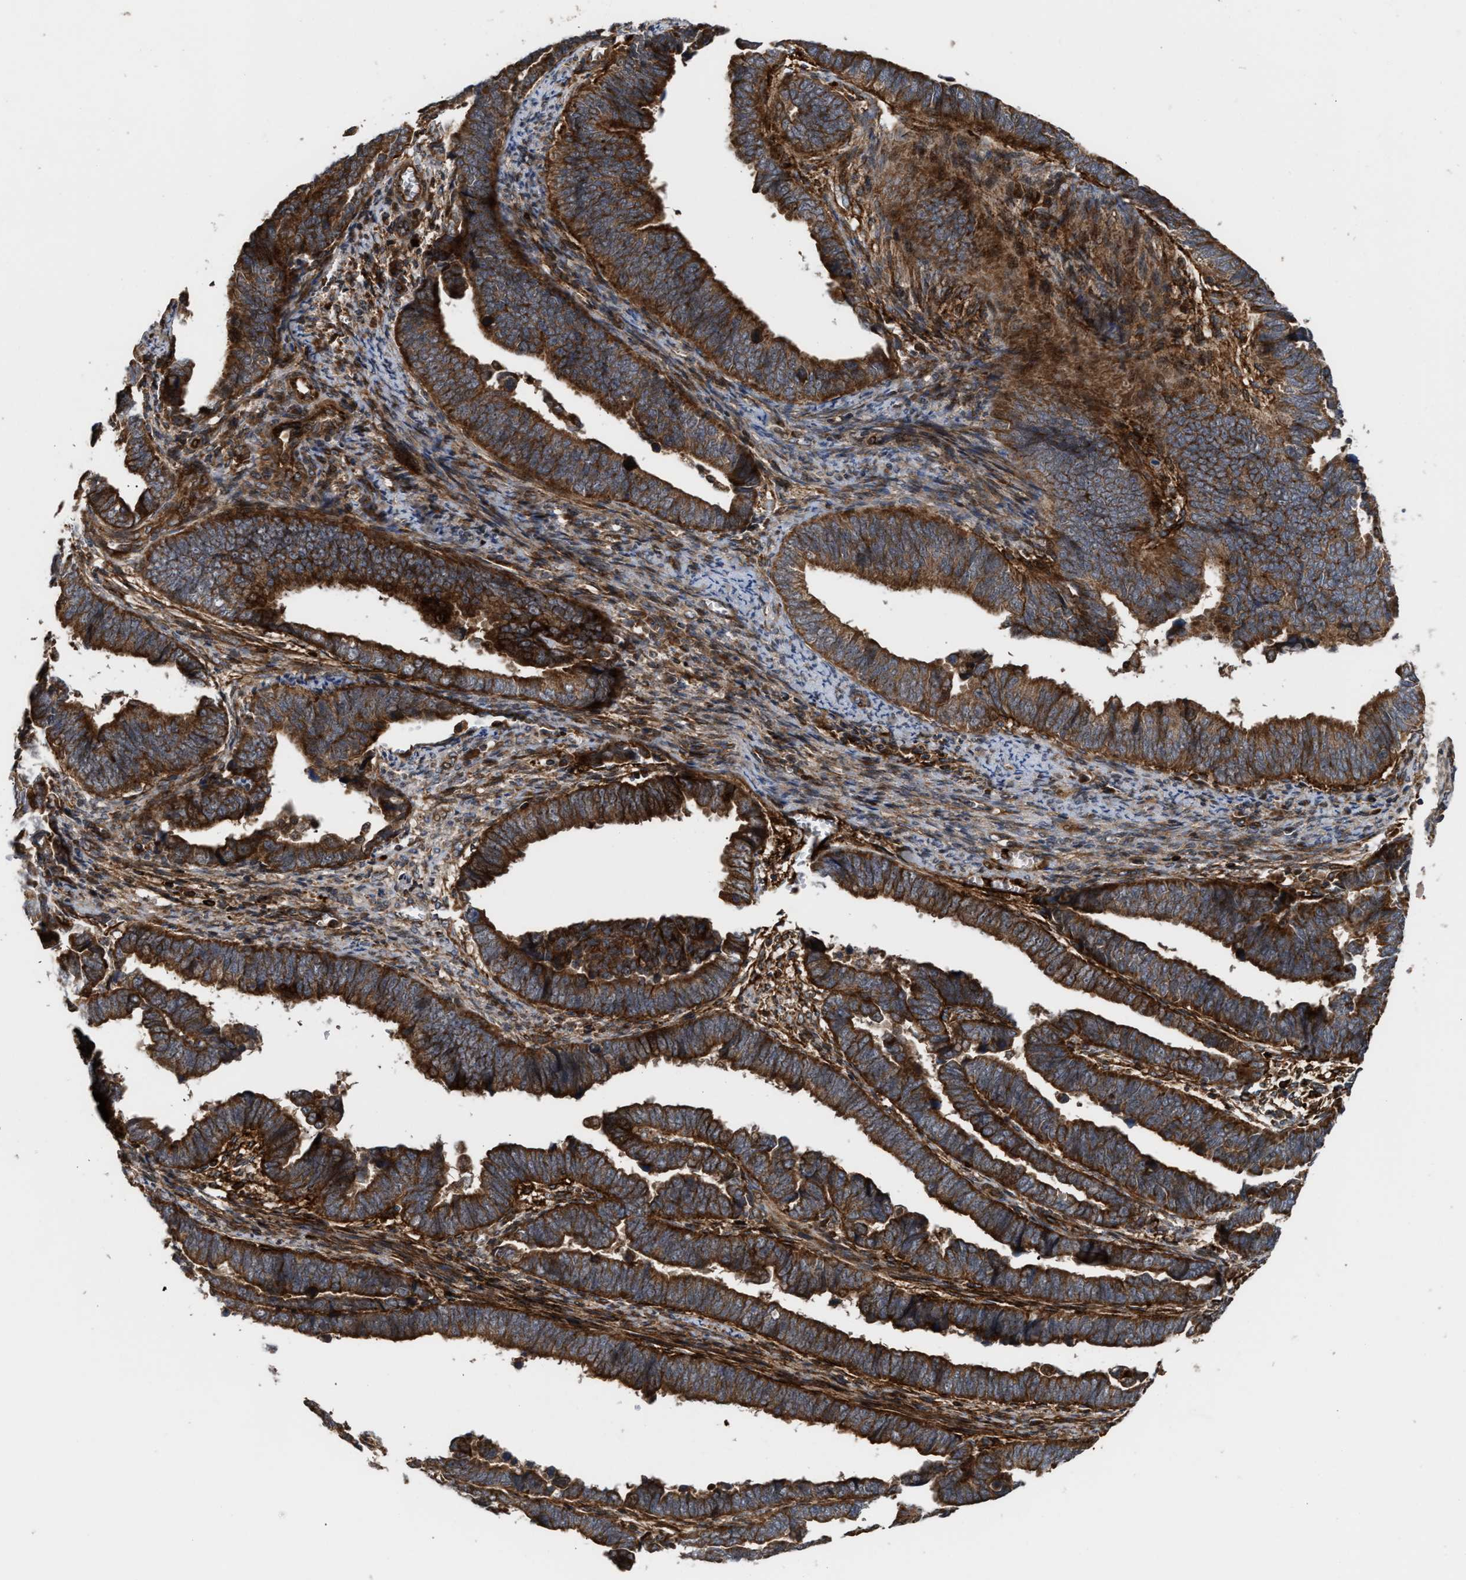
{"staining": {"intensity": "strong", "quantity": ">75%", "location": "cytoplasmic/membranous"}, "tissue": "endometrial cancer", "cell_type": "Tumor cells", "image_type": "cancer", "snomed": [{"axis": "morphology", "description": "Adenocarcinoma, NOS"}, {"axis": "topography", "description": "Endometrium"}], "caption": "Protein expression analysis of human adenocarcinoma (endometrial) reveals strong cytoplasmic/membranous staining in approximately >75% of tumor cells.", "gene": "STAU1", "patient": {"sex": "female", "age": 75}}